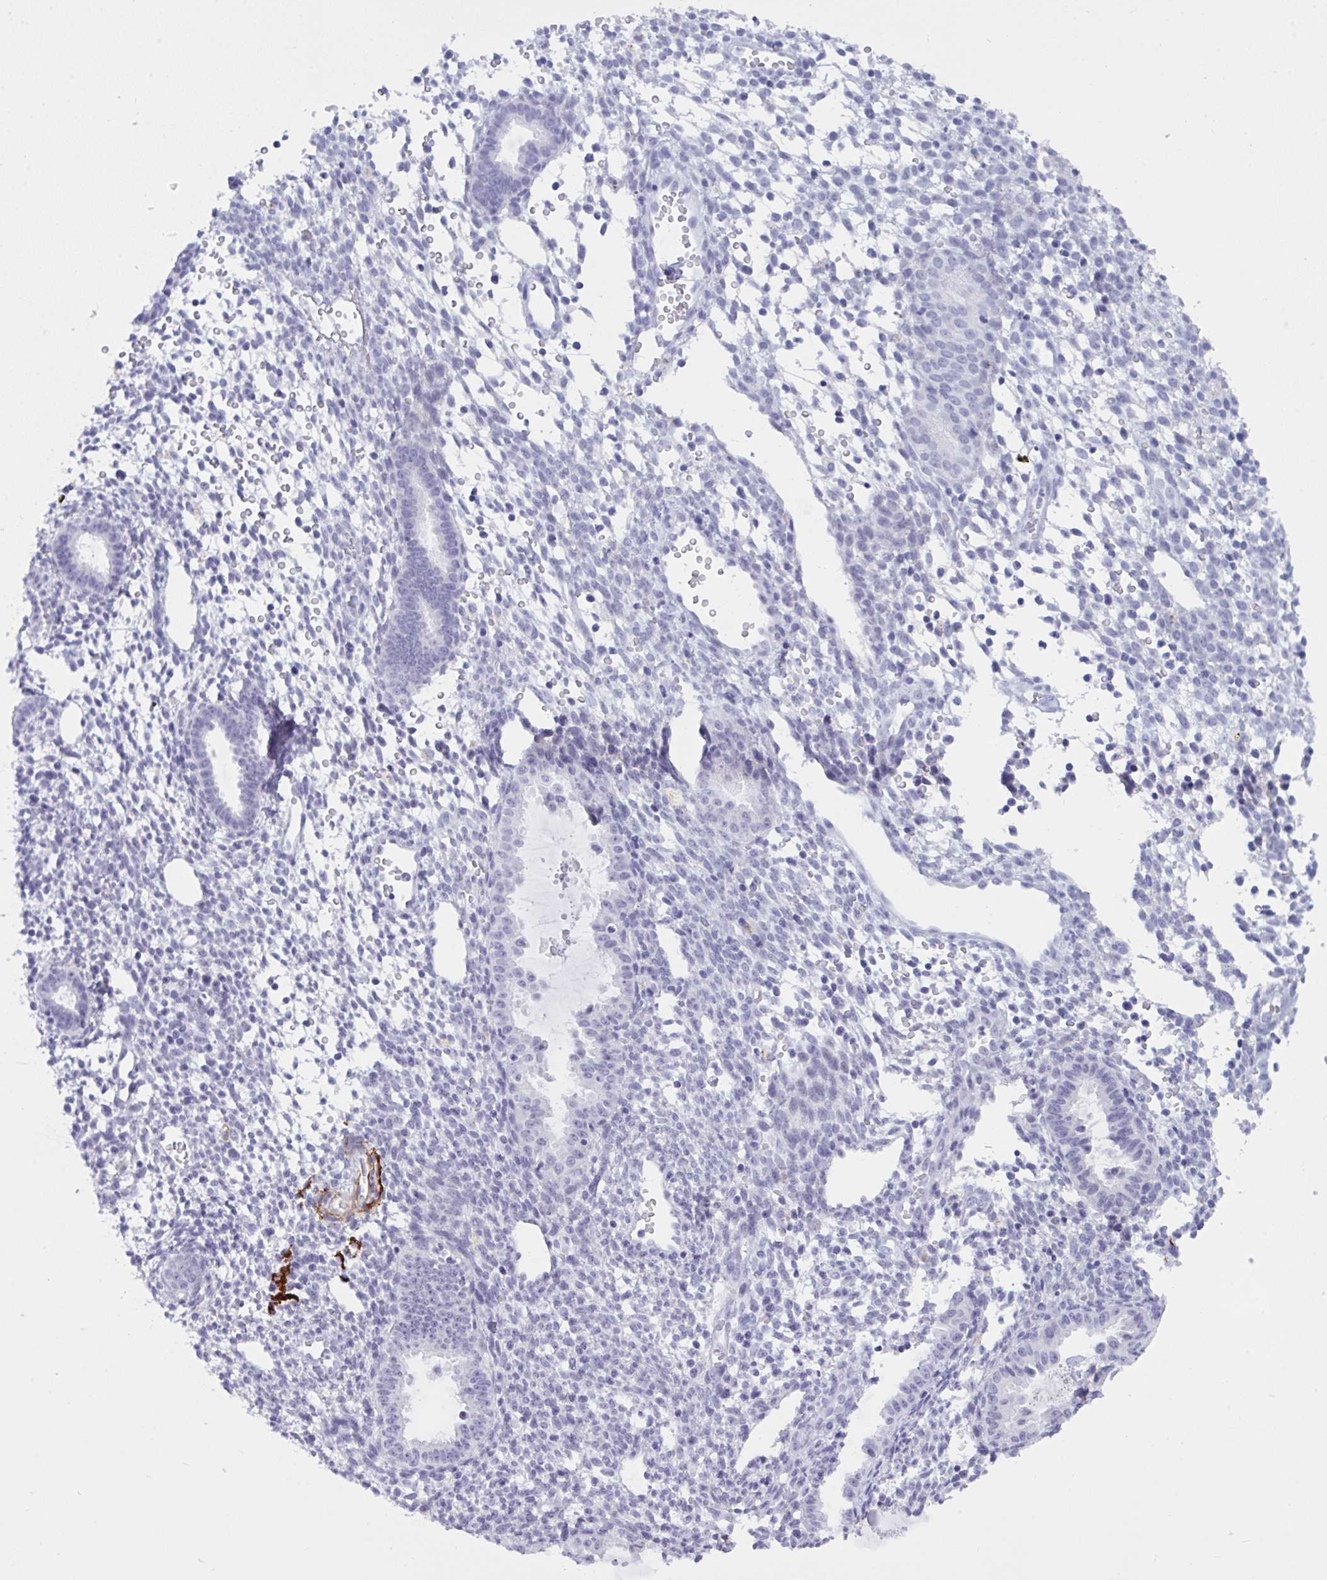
{"staining": {"intensity": "negative", "quantity": "none", "location": "none"}, "tissue": "endometrium", "cell_type": "Cells in endometrial stroma", "image_type": "normal", "snomed": [{"axis": "morphology", "description": "Normal tissue, NOS"}, {"axis": "topography", "description": "Endometrium"}], "caption": "An immunohistochemistry (IHC) photomicrograph of benign endometrium is shown. There is no staining in cells in endometrial stroma of endometrium. The staining was performed using DAB to visualize the protein expression in brown, while the nuclei were stained in blue with hematoxylin (Magnification: 20x).", "gene": "ELN", "patient": {"sex": "female", "age": 36}}